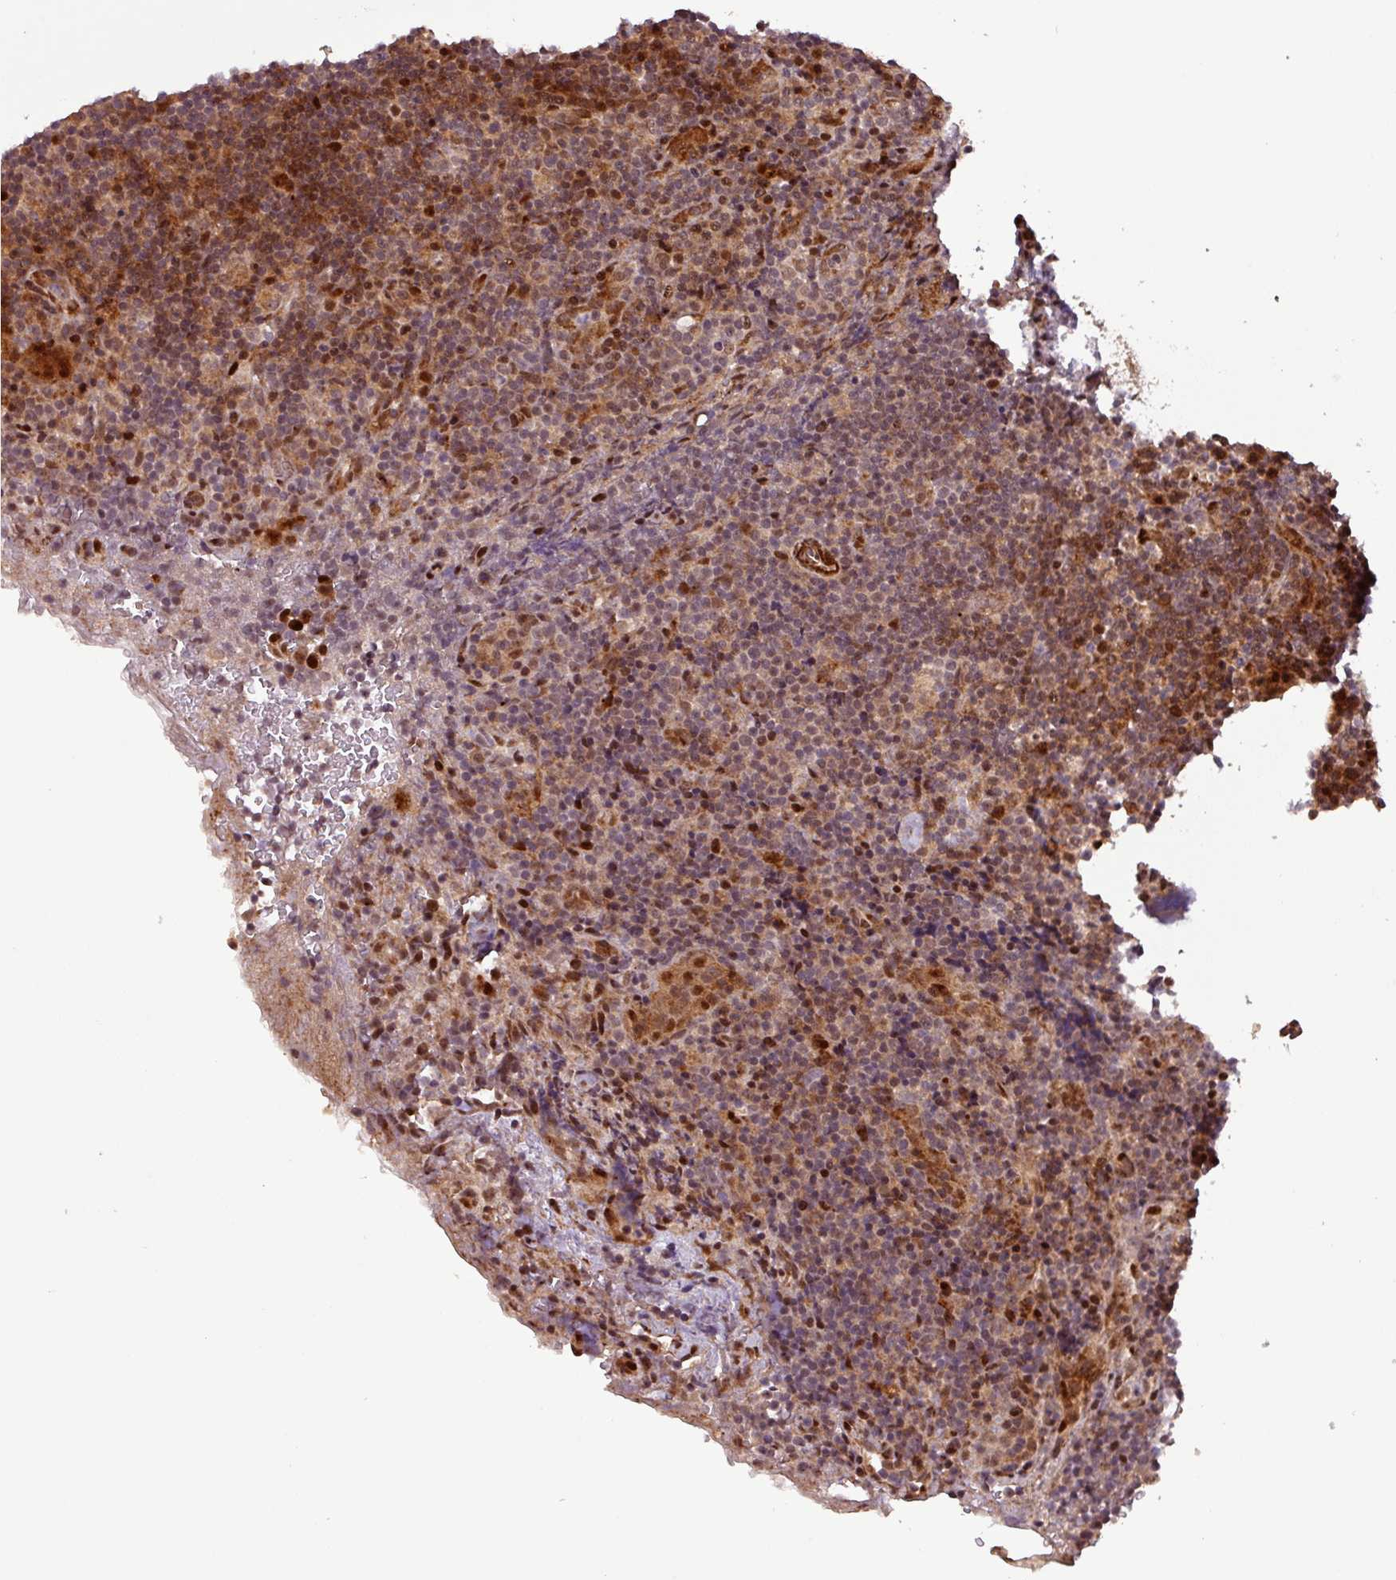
{"staining": {"intensity": "strong", "quantity": "25%-75%", "location": "cytoplasmic/membranous,nuclear"}, "tissue": "lymph node", "cell_type": "Non-germinal center cells", "image_type": "normal", "snomed": [{"axis": "morphology", "description": "Normal tissue, NOS"}, {"axis": "topography", "description": "Lymph node"}], "caption": "An image of lymph node stained for a protein demonstrates strong cytoplasmic/membranous,nuclear brown staining in non-germinal center cells. Nuclei are stained in blue.", "gene": "SLC22A24", "patient": {"sex": "male", "age": 58}}